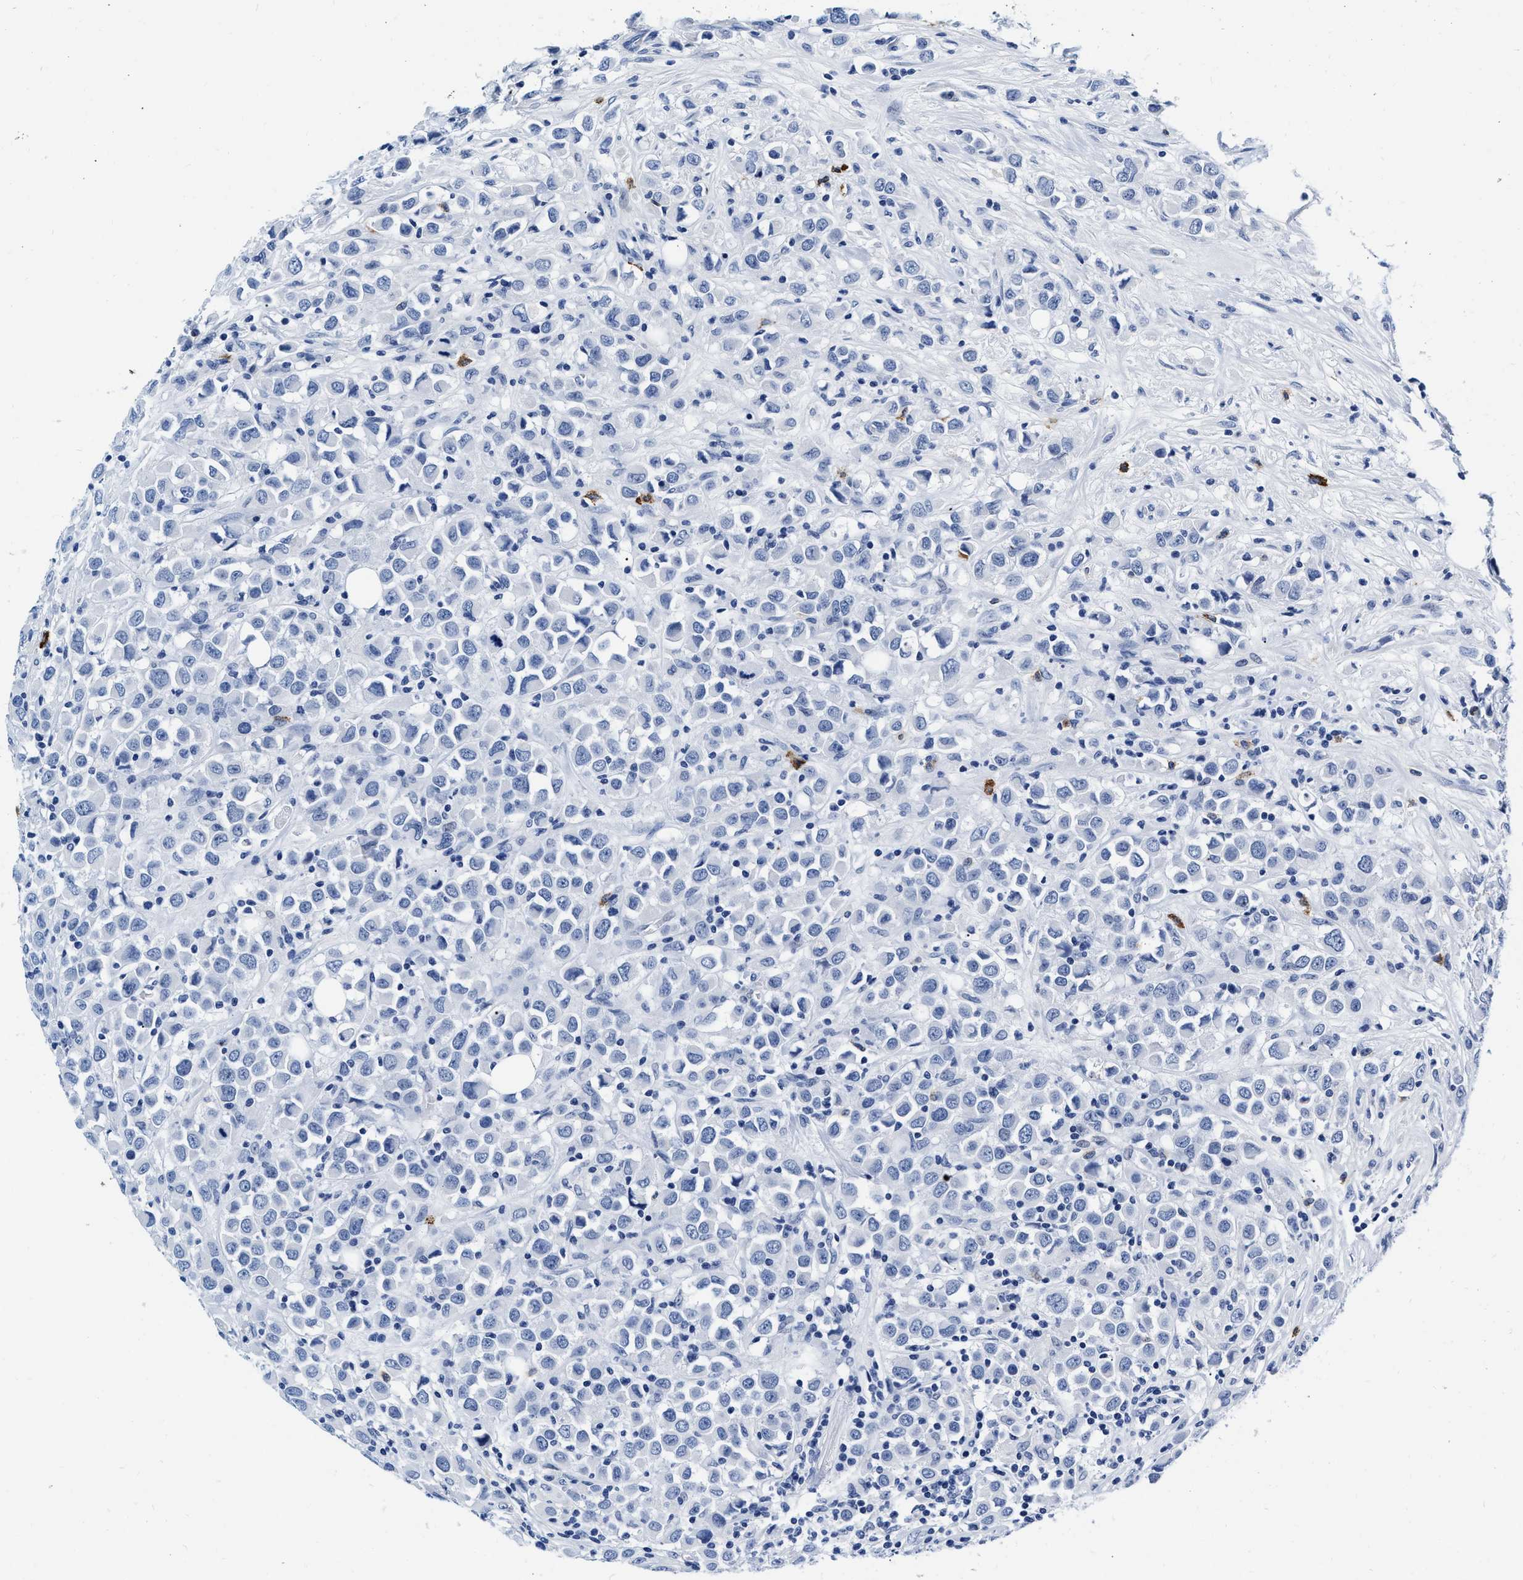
{"staining": {"intensity": "negative", "quantity": "none", "location": "none"}, "tissue": "breast cancer", "cell_type": "Tumor cells", "image_type": "cancer", "snomed": [{"axis": "morphology", "description": "Duct carcinoma"}, {"axis": "topography", "description": "Breast"}], "caption": "DAB immunohistochemical staining of human breast cancer demonstrates no significant expression in tumor cells. (Brightfield microscopy of DAB (3,3'-diaminobenzidine) immunohistochemistry at high magnification).", "gene": "CER1", "patient": {"sex": "female", "age": 61}}